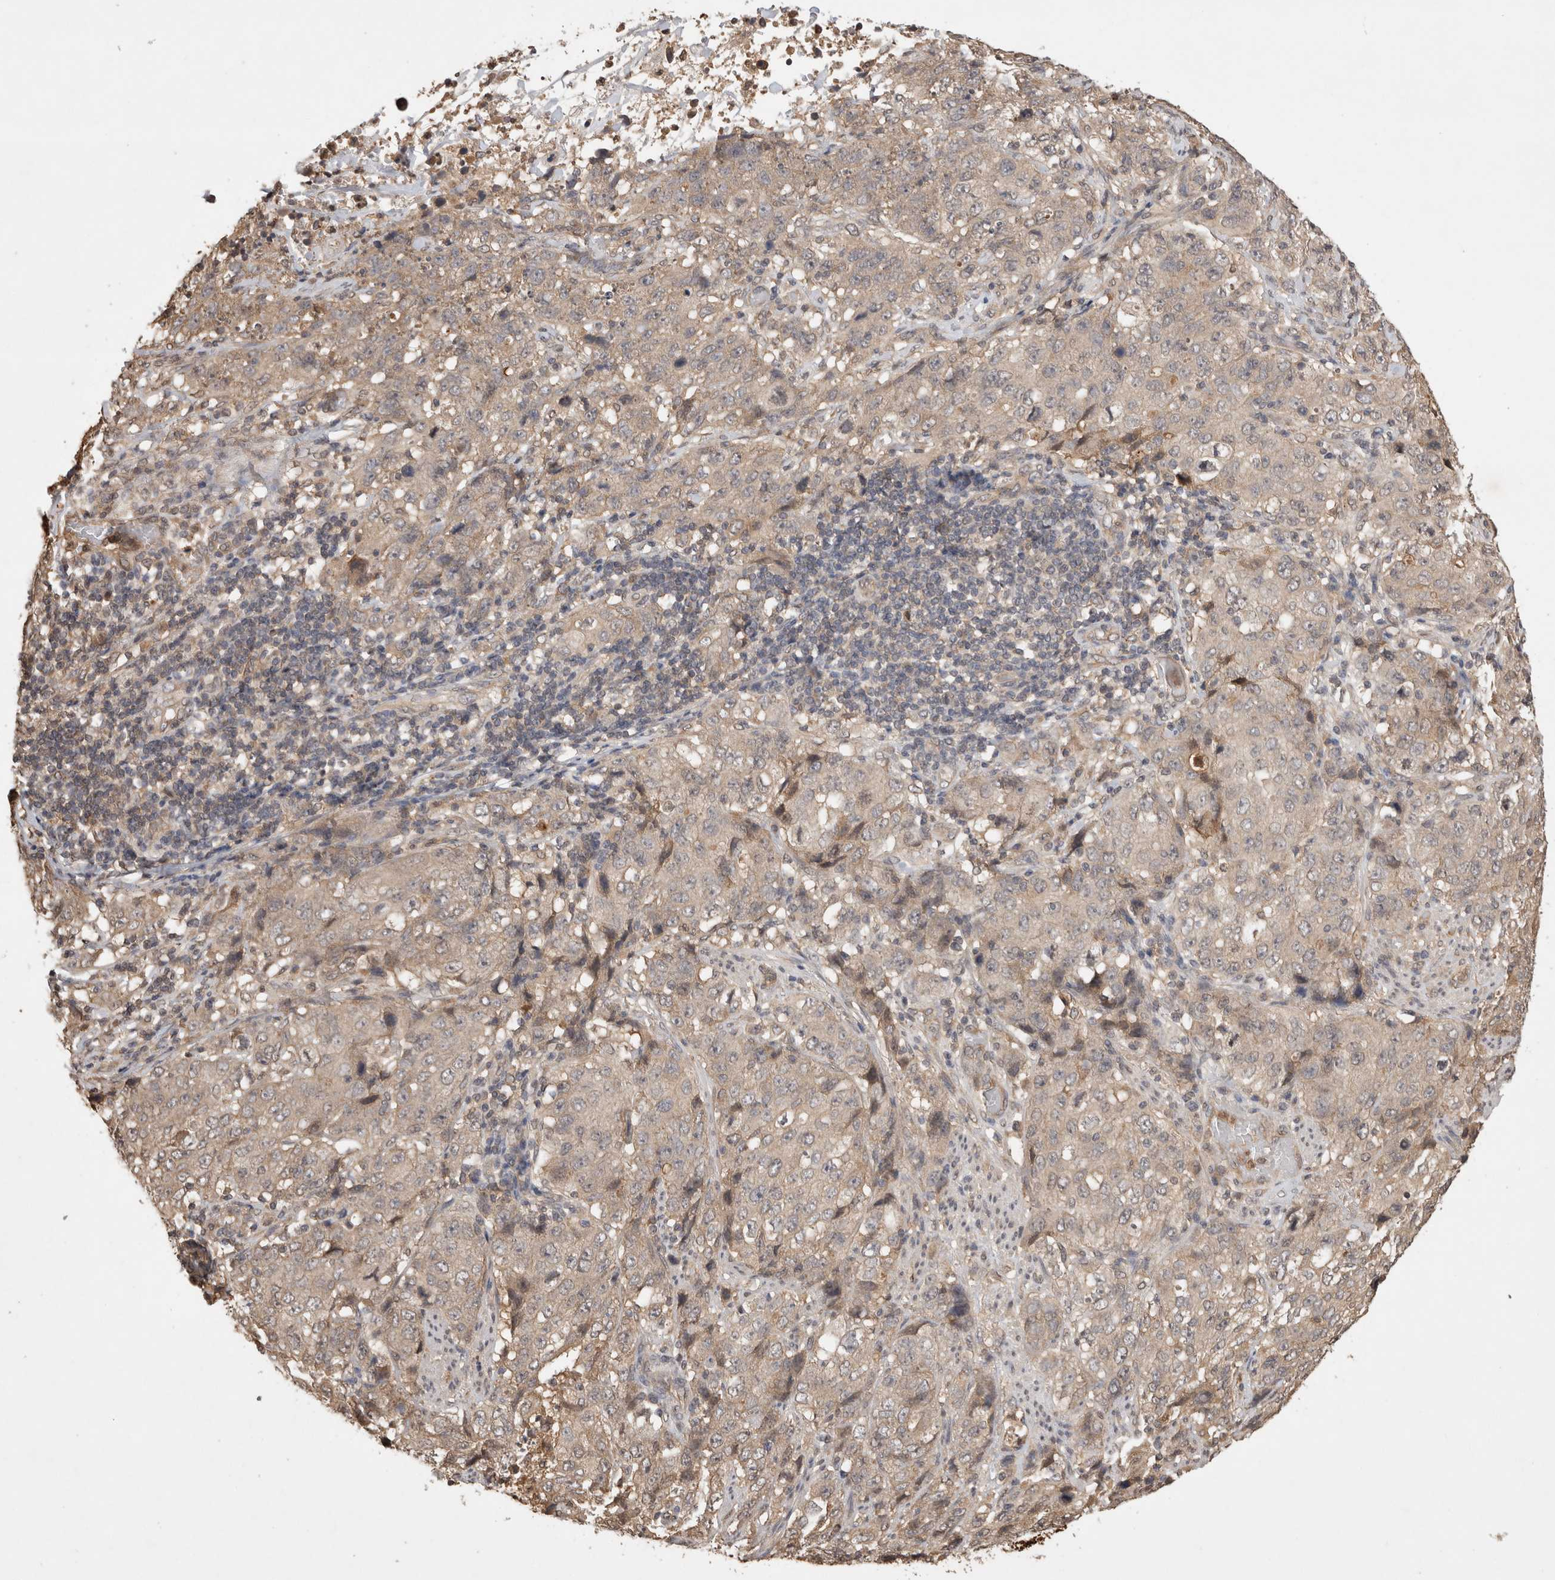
{"staining": {"intensity": "weak", "quantity": "<25%", "location": "cytoplasmic/membranous"}, "tissue": "stomach cancer", "cell_type": "Tumor cells", "image_type": "cancer", "snomed": [{"axis": "morphology", "description": "Adenocarcinoma, NOS"}, {"axis": "topography", "description": "Stomach"}], "caption": "Image shows no significant protein staining in tumor cells of stomach cancer (adenocarcinoma).", "gene": "PRMT3", "patient": {"sex": "male", "age": 48}}